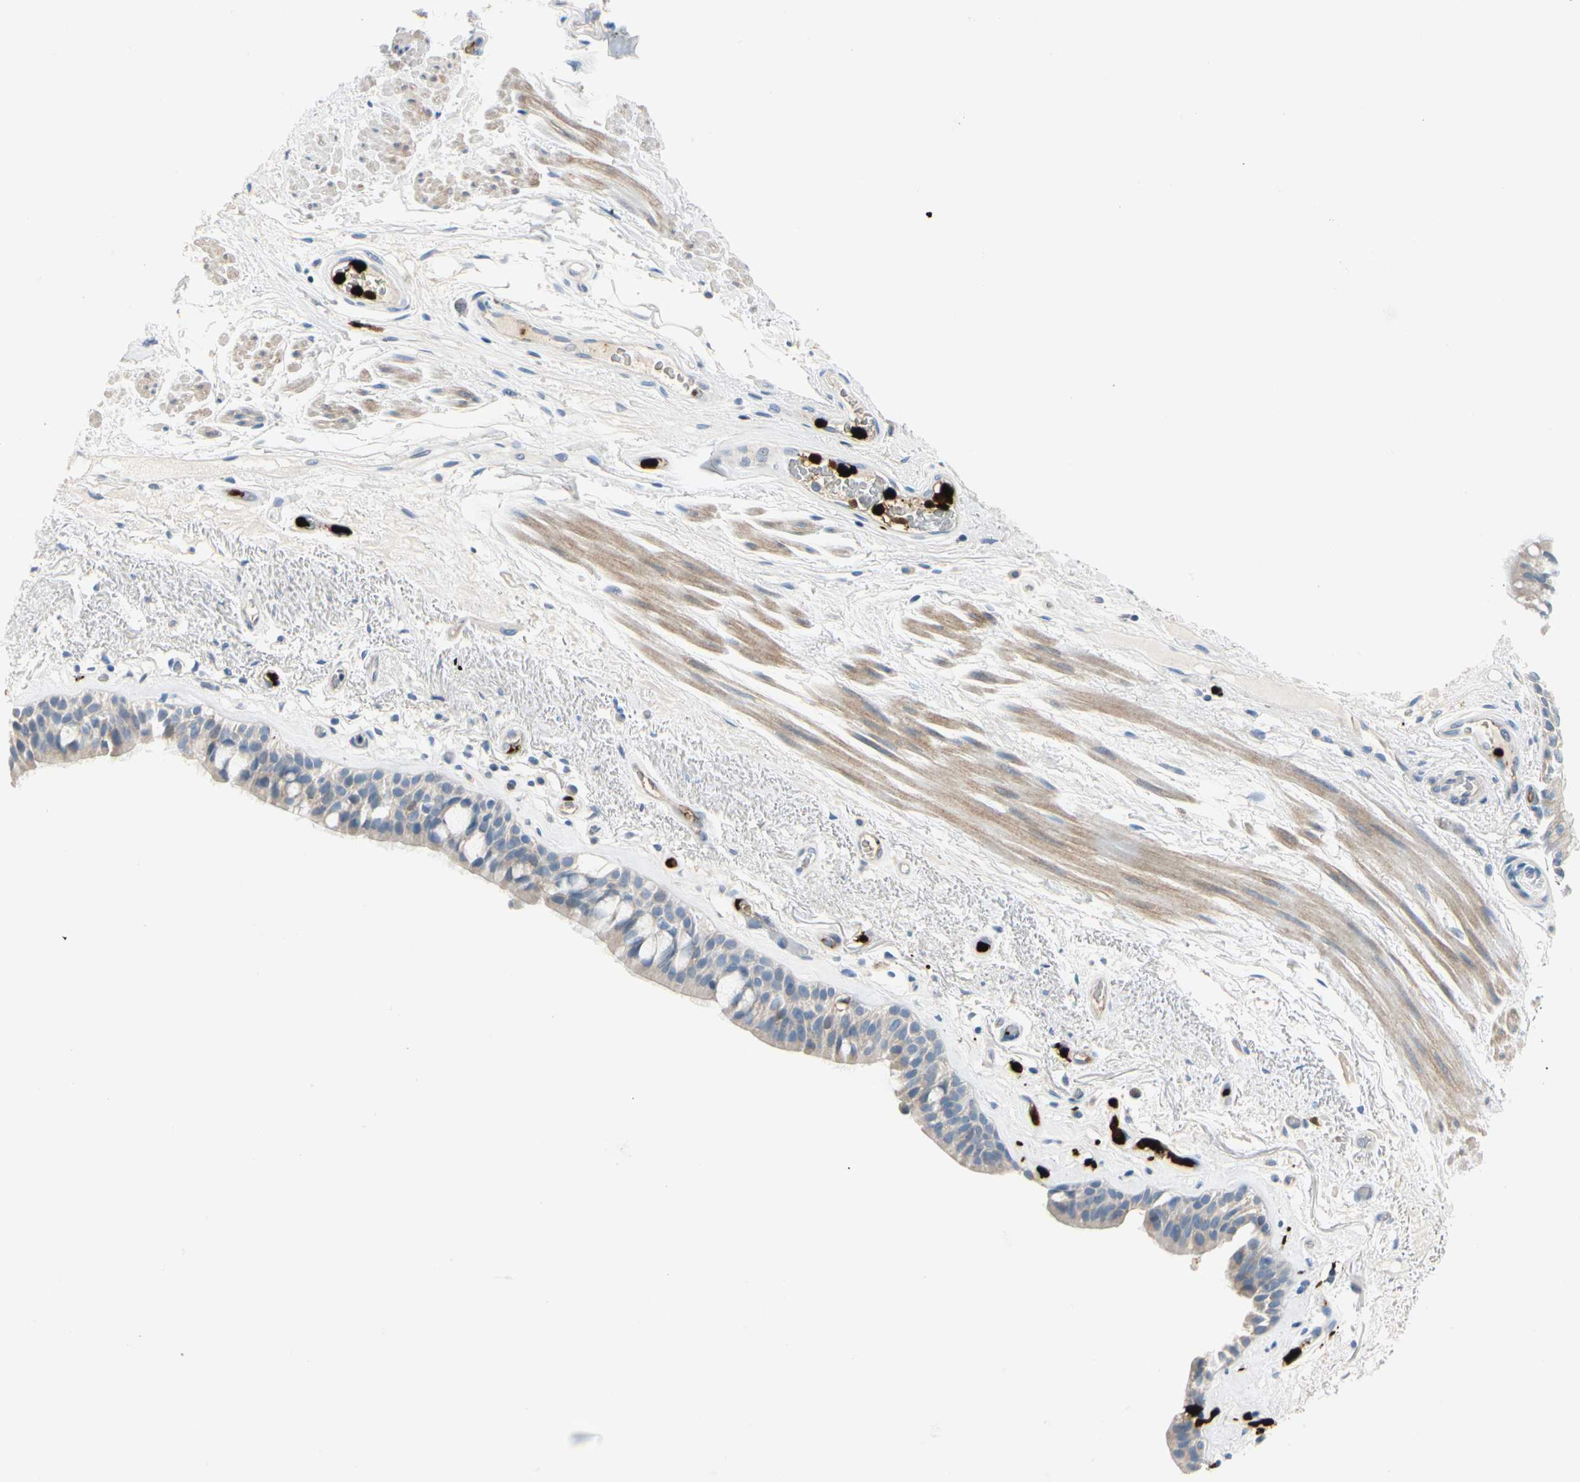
{"staining": {"intensity": "weak", "quantity": ">75%", "location": "cytoplasmic/membranous"}, "tissue": "bronchus", "cell_type": "Respiratory epithelial cells", "image_type": "normal", "snomed": [{"axis": "morphology", "description": "Normal tissue, NOS"}, {"axis": "topography", "description": "Bronchus"}], "caption": "An image showing weak cytoplasmic/membranous expression in approximately >75% of respiratory epithelial cells in normal bronchus, as visualized by brown immunohistochemical staining.", "gene": "TRAF5", "patient": {"sex": "male", "age": 66}}